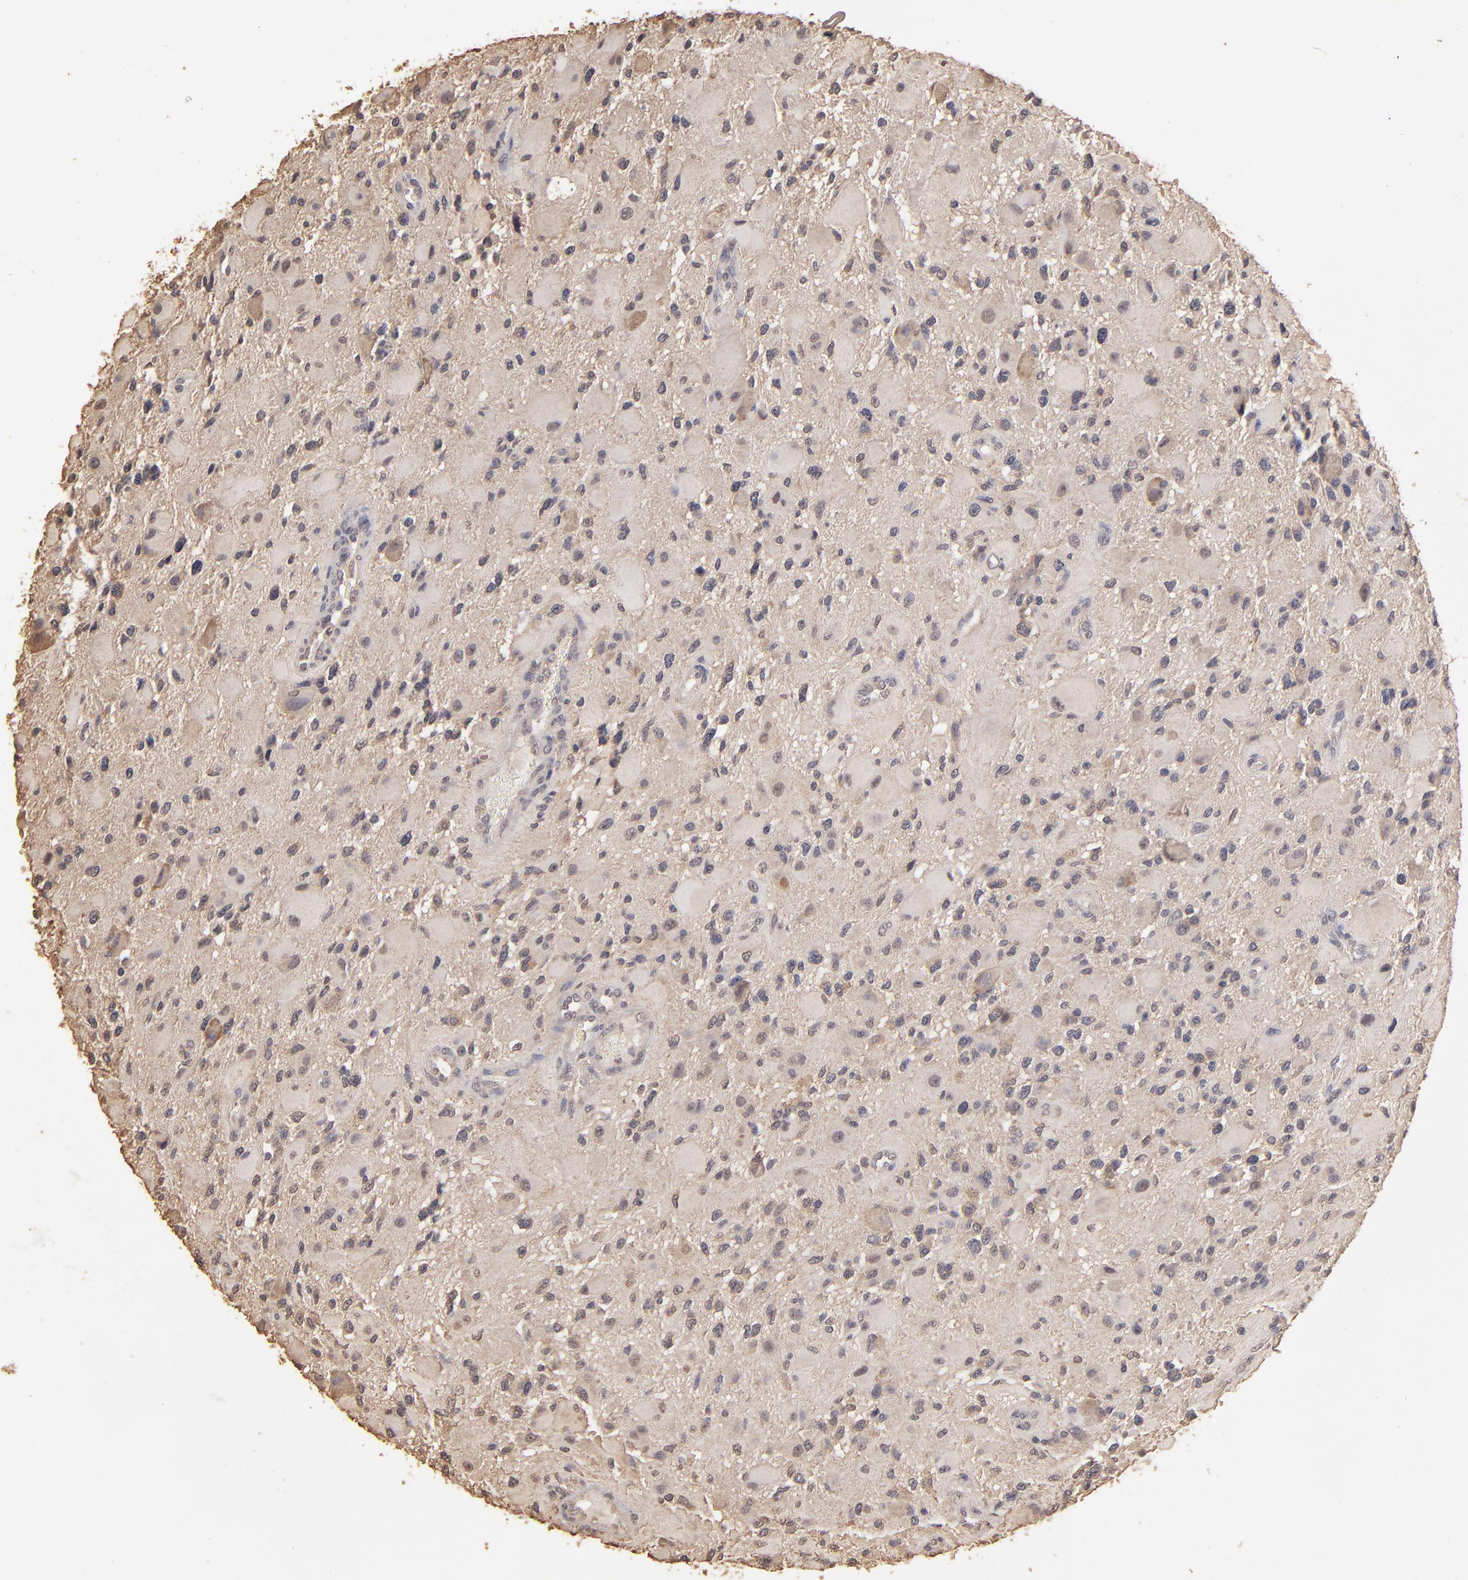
{"staining": {"intensity": "weak", "quantity": "25%-75%", "location": "cytoplasmic/membranous"}, "tissue": "glioma", "cell_type": "Tumor cells", "image_type": "cancer", "snomed": [{"axis": "morphology", "description": "Glioma, malignant, High grade"}, {"axis": "topography", "description": "Brain"}], "caption": "Immunohistochemistry staining of glioma, which exhibits low levels of weak cytoplasmic/membranous staining in approximately 25%-75% of tumor cells indicating weak cytoplasmic/membranous protein positivity. The staining was performed using DAB (brown) for protein detection and nuclei were counterstained in hematoxylin (blue).", "gene": "OPHN1", "patient": {"sex": "female", "age": 60}}